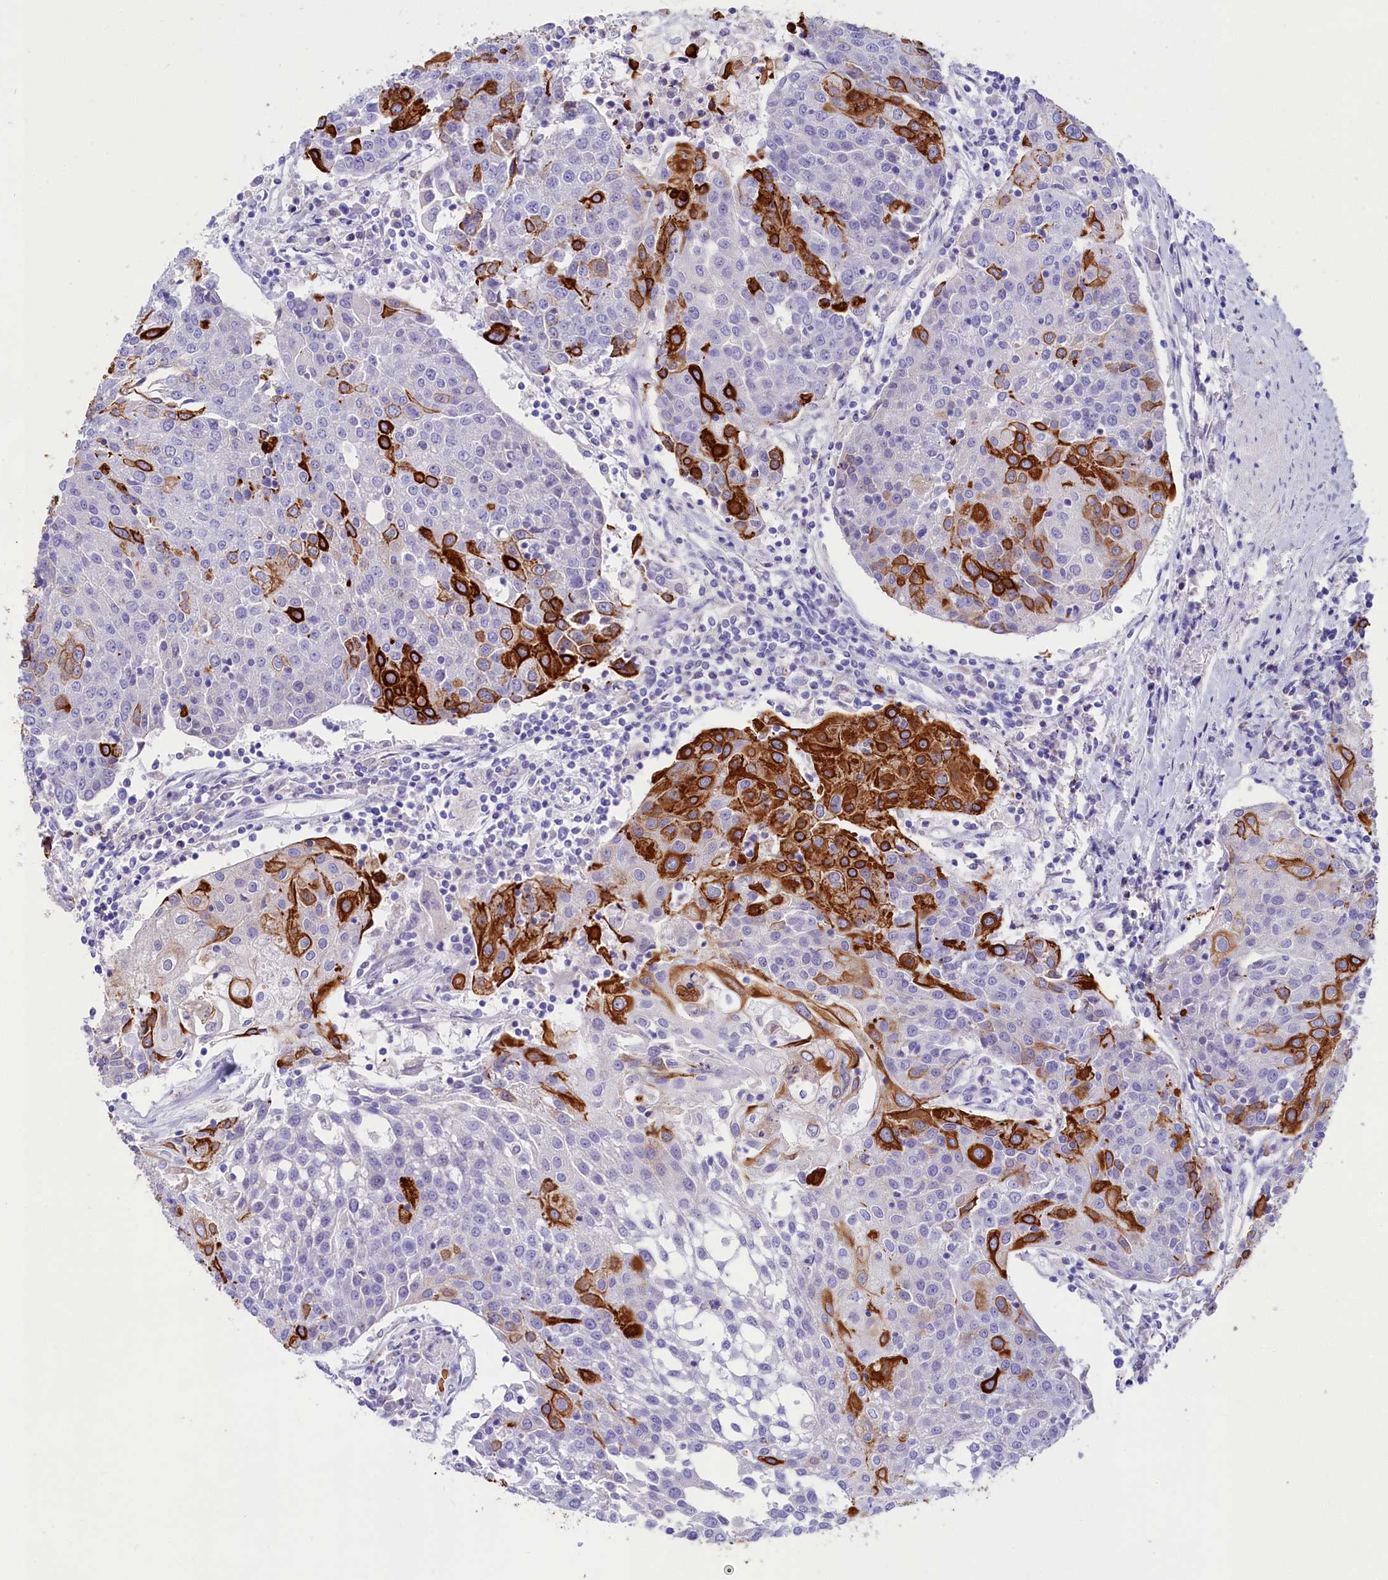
{"staining": {"intensity": "strong", "quantity": "25%-75%", "location": "cytoplasmic/membranous"}, "tissue": "urothelial cancer", "cell_type": "Tumor cells", "image_type": "cancer", "snomed": [{"axis": "morphology", "description": "Urothelial carcinoma, High grade"}, {"axis": "topography", "description": "Urinary bladder"}], "caption": "Immunohistochemistry (IHC) photomicrograph of neoplastic tissue: urothelial cancer stained using immunohistochemistry (IHC) displays high levels of strong protein expression localized specifically in the cytoplasmic/membranous of tumor cells, appearing as a cytoplasmic/membranous brown color.", "gene": "SULT2A1", "patient": {"sex": "female", "age": 85}}